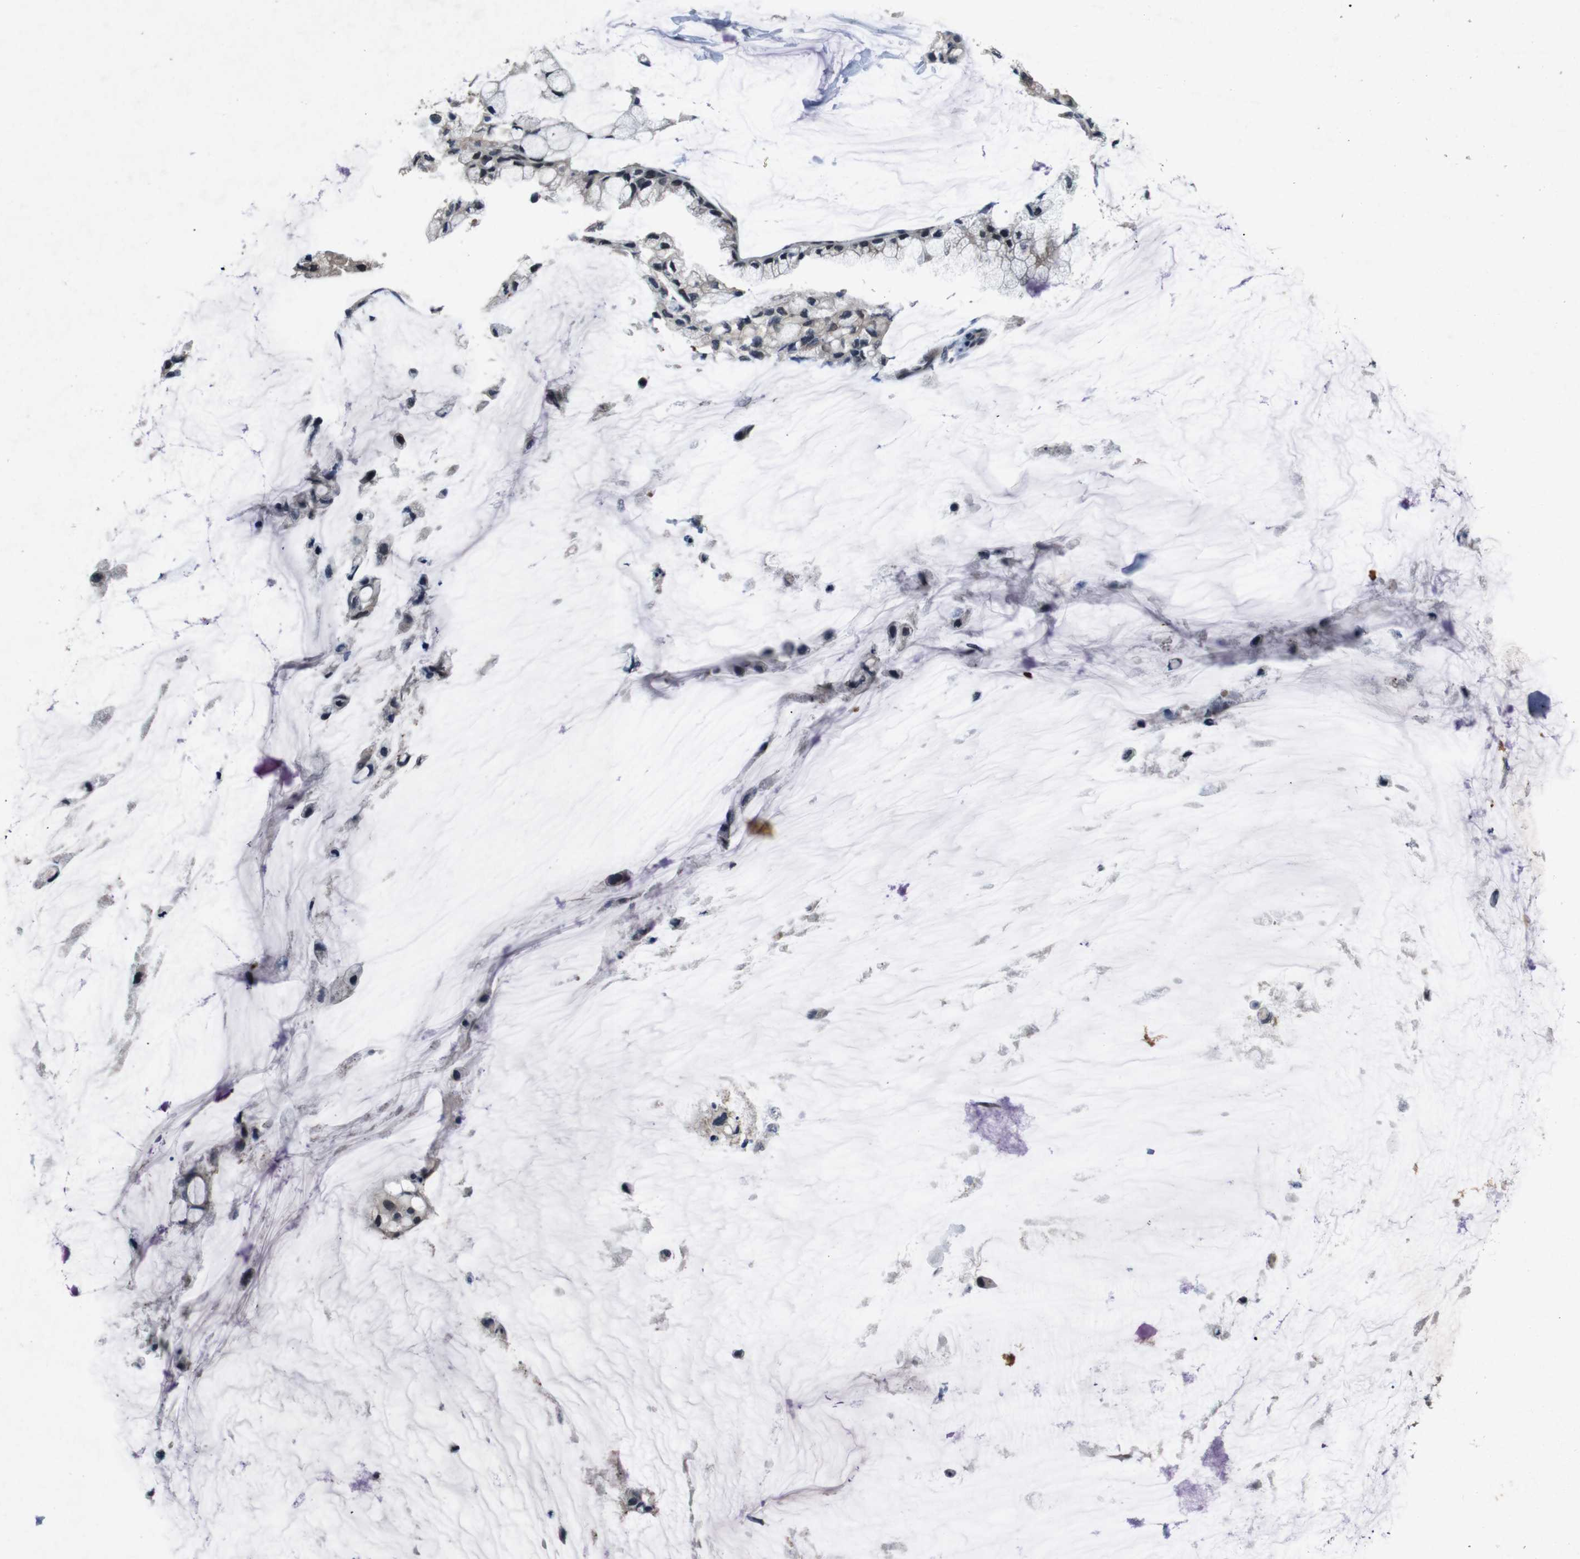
{"staining": {"intensity": "negative", "quantity": "none", "location": "none"}, "tissue": "ovarian cancer", "cell_type": "Tumor cells", "image_type": "cancer", "snomed": [{"axis": "morphology", "description": "Cystadenocarcinoma, mucinous, NOS"}, {"axis": "topography", "description": "Ovary"}], "caption": "Immunohistochemistry (IHC) photomicrograph of neoplastic tissue: human ovarian mucinous cystadenocarcinoma stained with DAB (3,3'-diaminobenzidine) displays no significant protein staining in tumor cells. (Stains: DAB immunohistochemistry with hematoxylin counter stain, Microscopy: brightfield microscopy at high magnification).", "gene": "AKT3", "patient": {"sex": "female", "age": 39}}